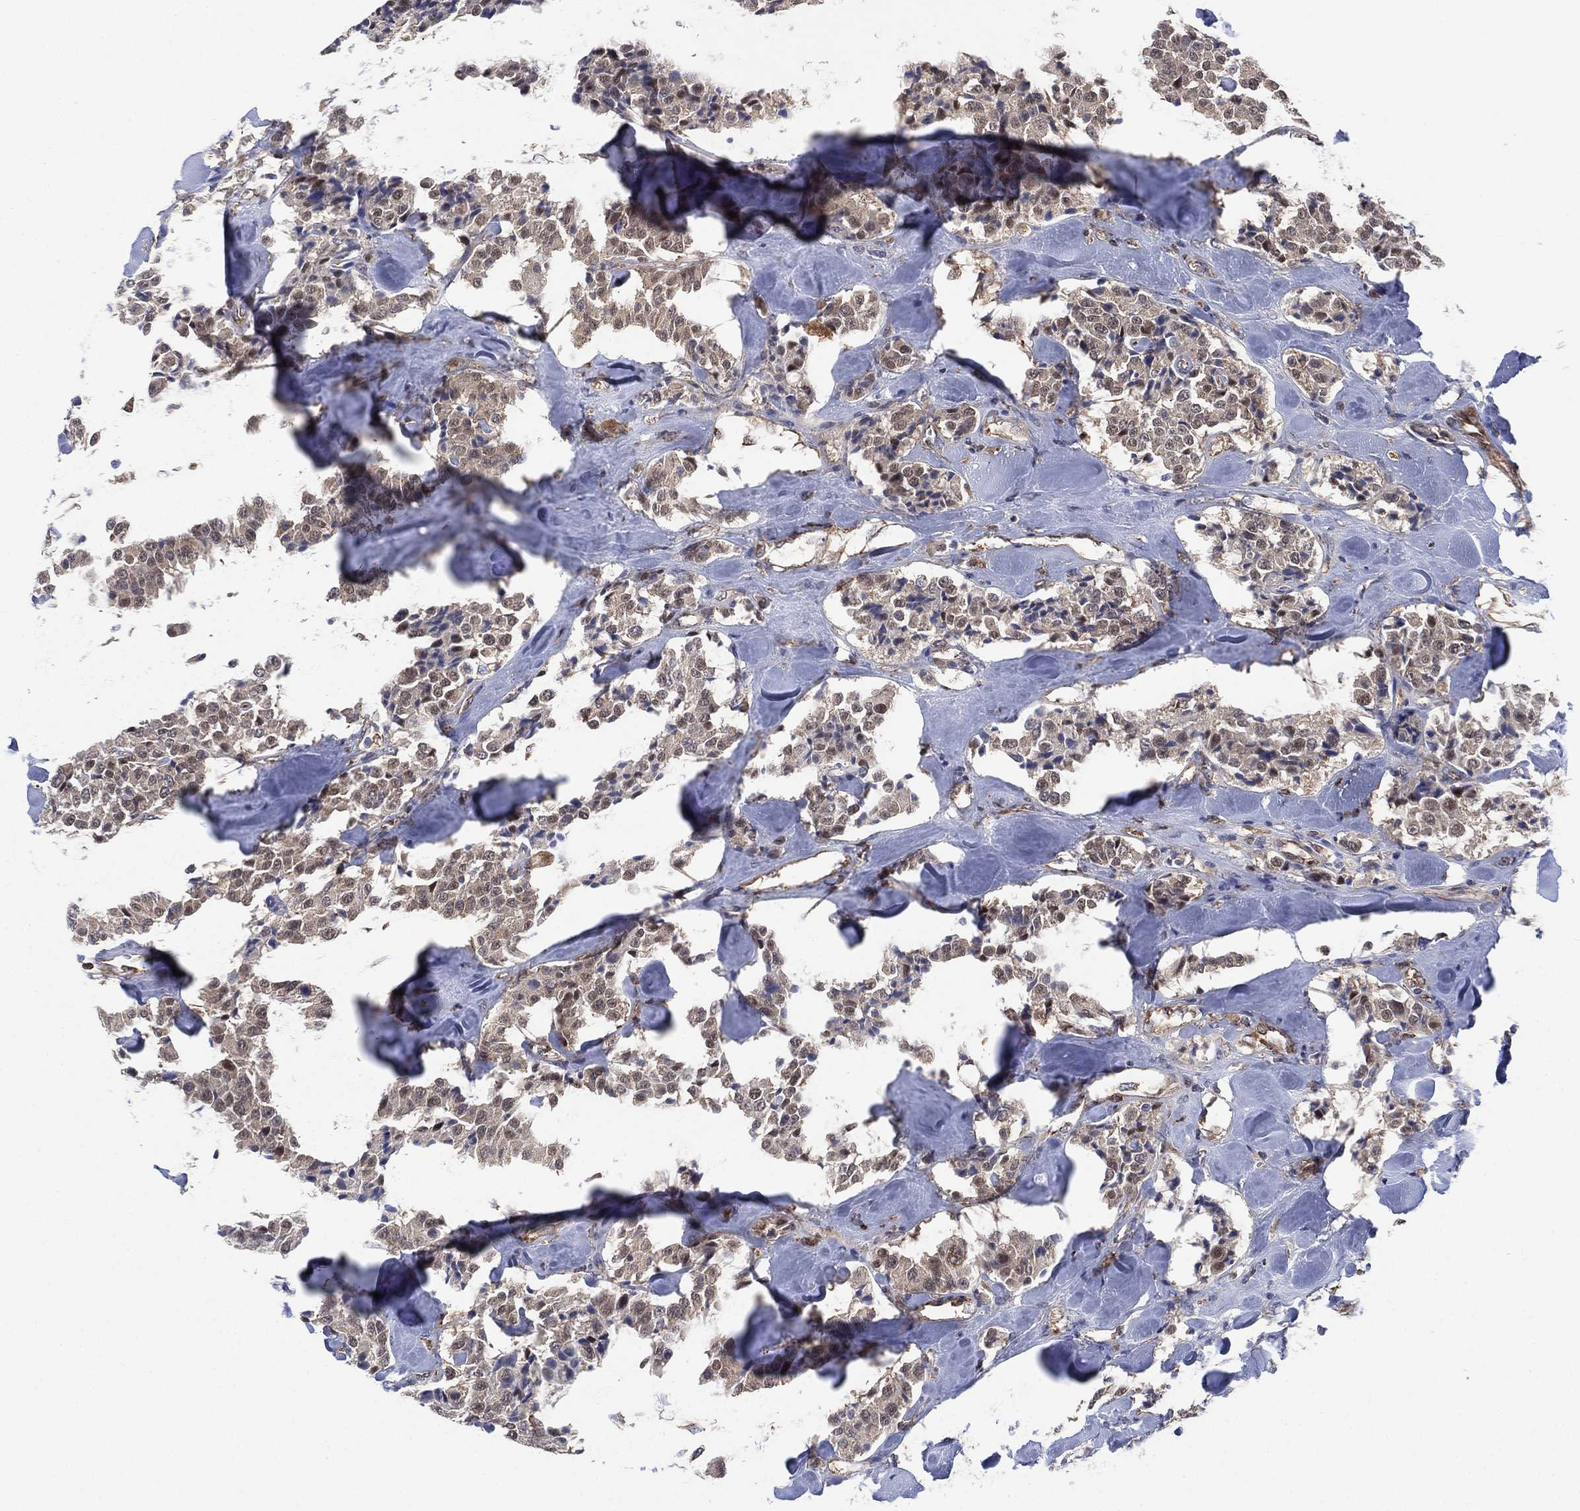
{"staining": {"intensity": "negative", "quantity": "none", "location": "none"}, "tissue": "carcinoid", "cell_type": "Tumor cells", "image_type": "cancer", "snomed": [{"axis": "morphology", "description": "Carcinoid, malignant, NOS"}, {"axis": "topography", "description": "Pancreas"}], "caption": "A micrograph of carcinoid (malignant) stained for a protein reveals no brown staining in tumor cells.", "gene": "FES", "patient": {"sex": "male", "age": 41}}